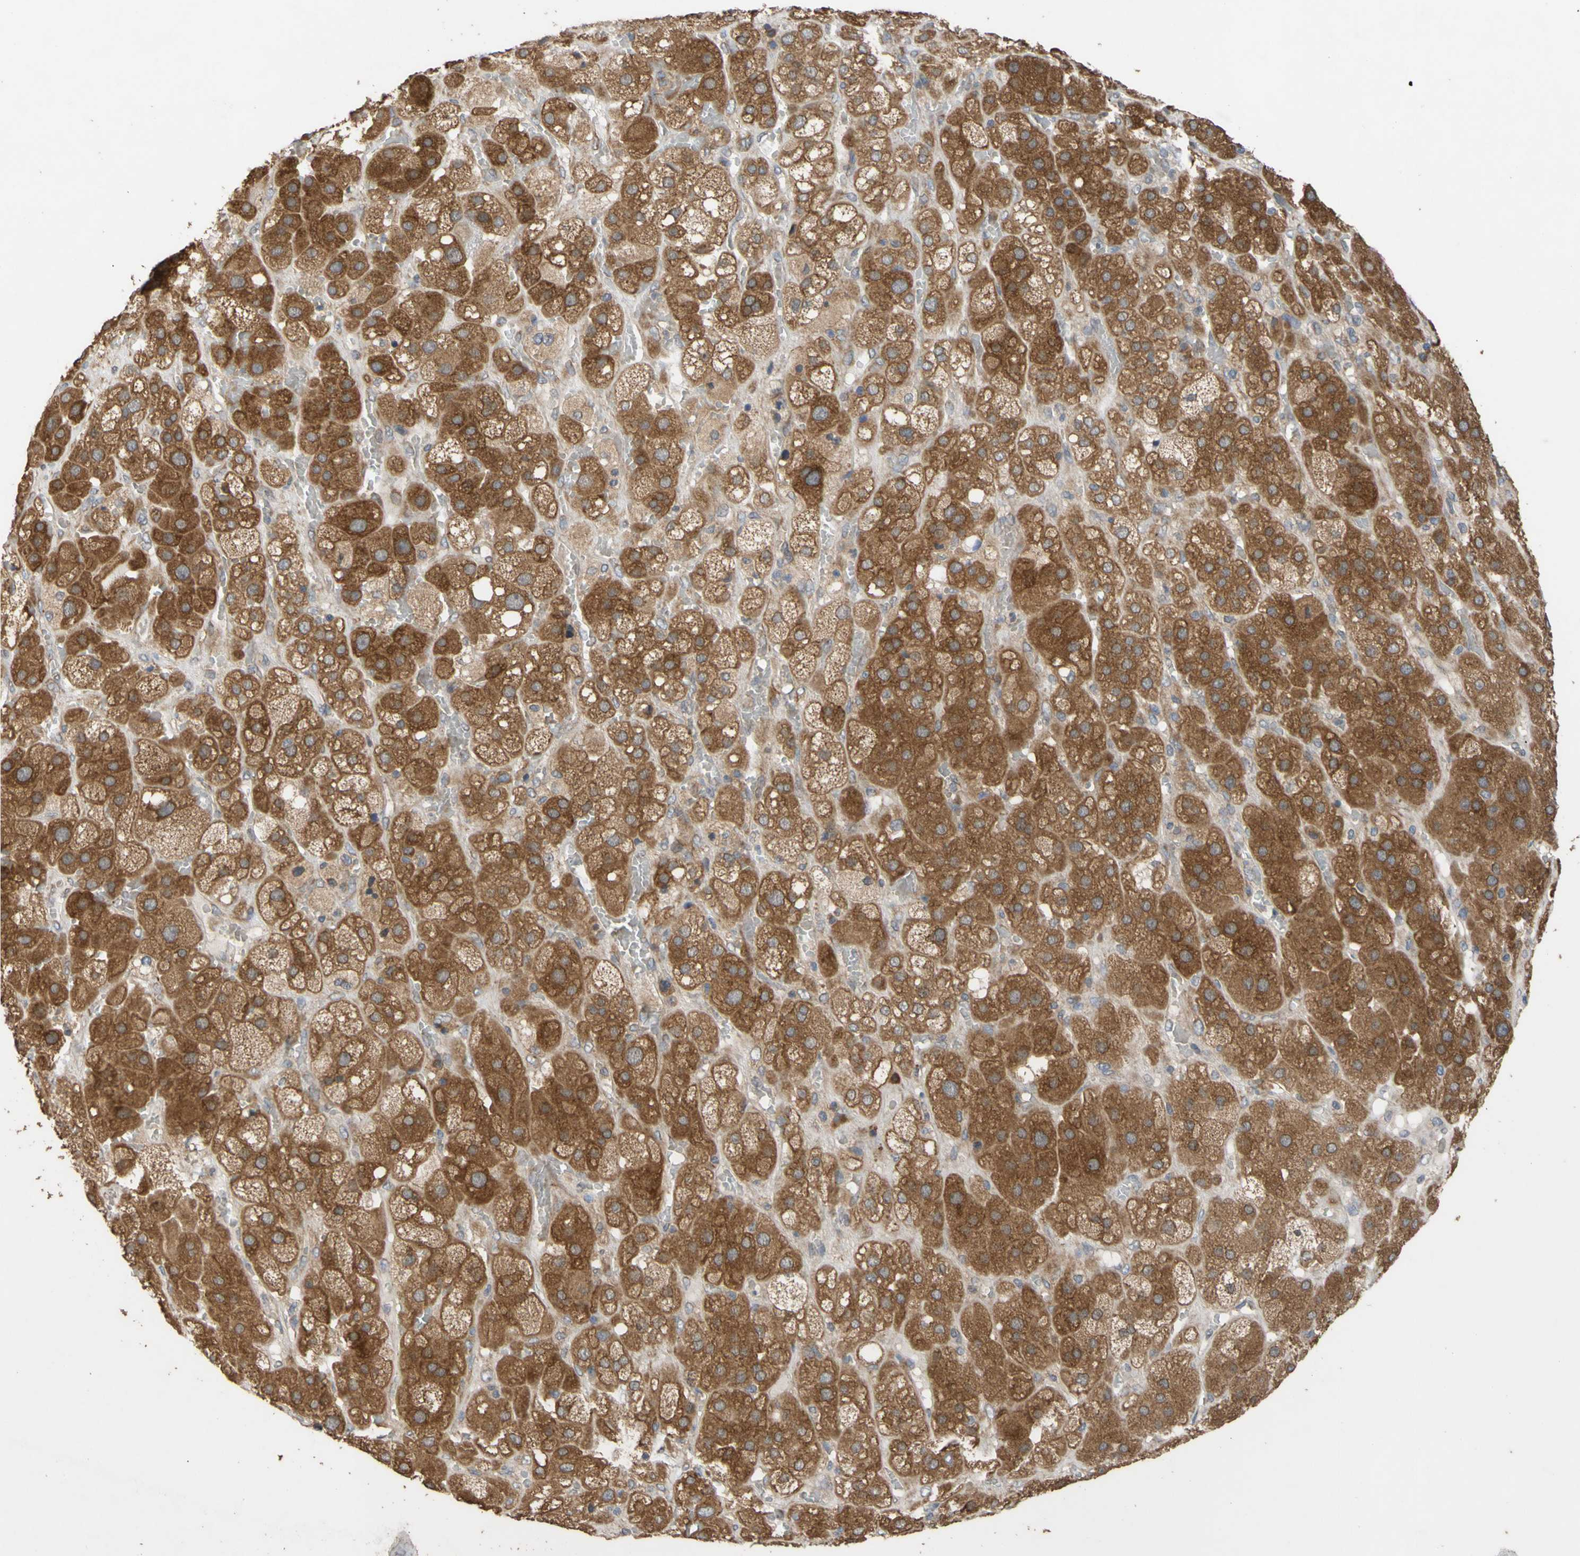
{"staining": {"intensity": "moderate", "quantity": ">75%", "location": "cytoplasmic/membranous"}, "tissue": "adrenal gland", "cell_type": "Glandular cells", "image_type": "normal", "snomed": [{"axis": "morphology", "description": "Normal tissue, NOS"}, {"axis": "topography", "description": "Adrenal gland"}], "caption": "Immunohistochemical staining of normal human adrenal gland reveals moderate cytoplasmic/membranous protein staining in approximately >75% of glandular cells. Nuclei are stained in blue.", "gene": "EIF2S3", "patient": {"sex": "female", "age": 47}}